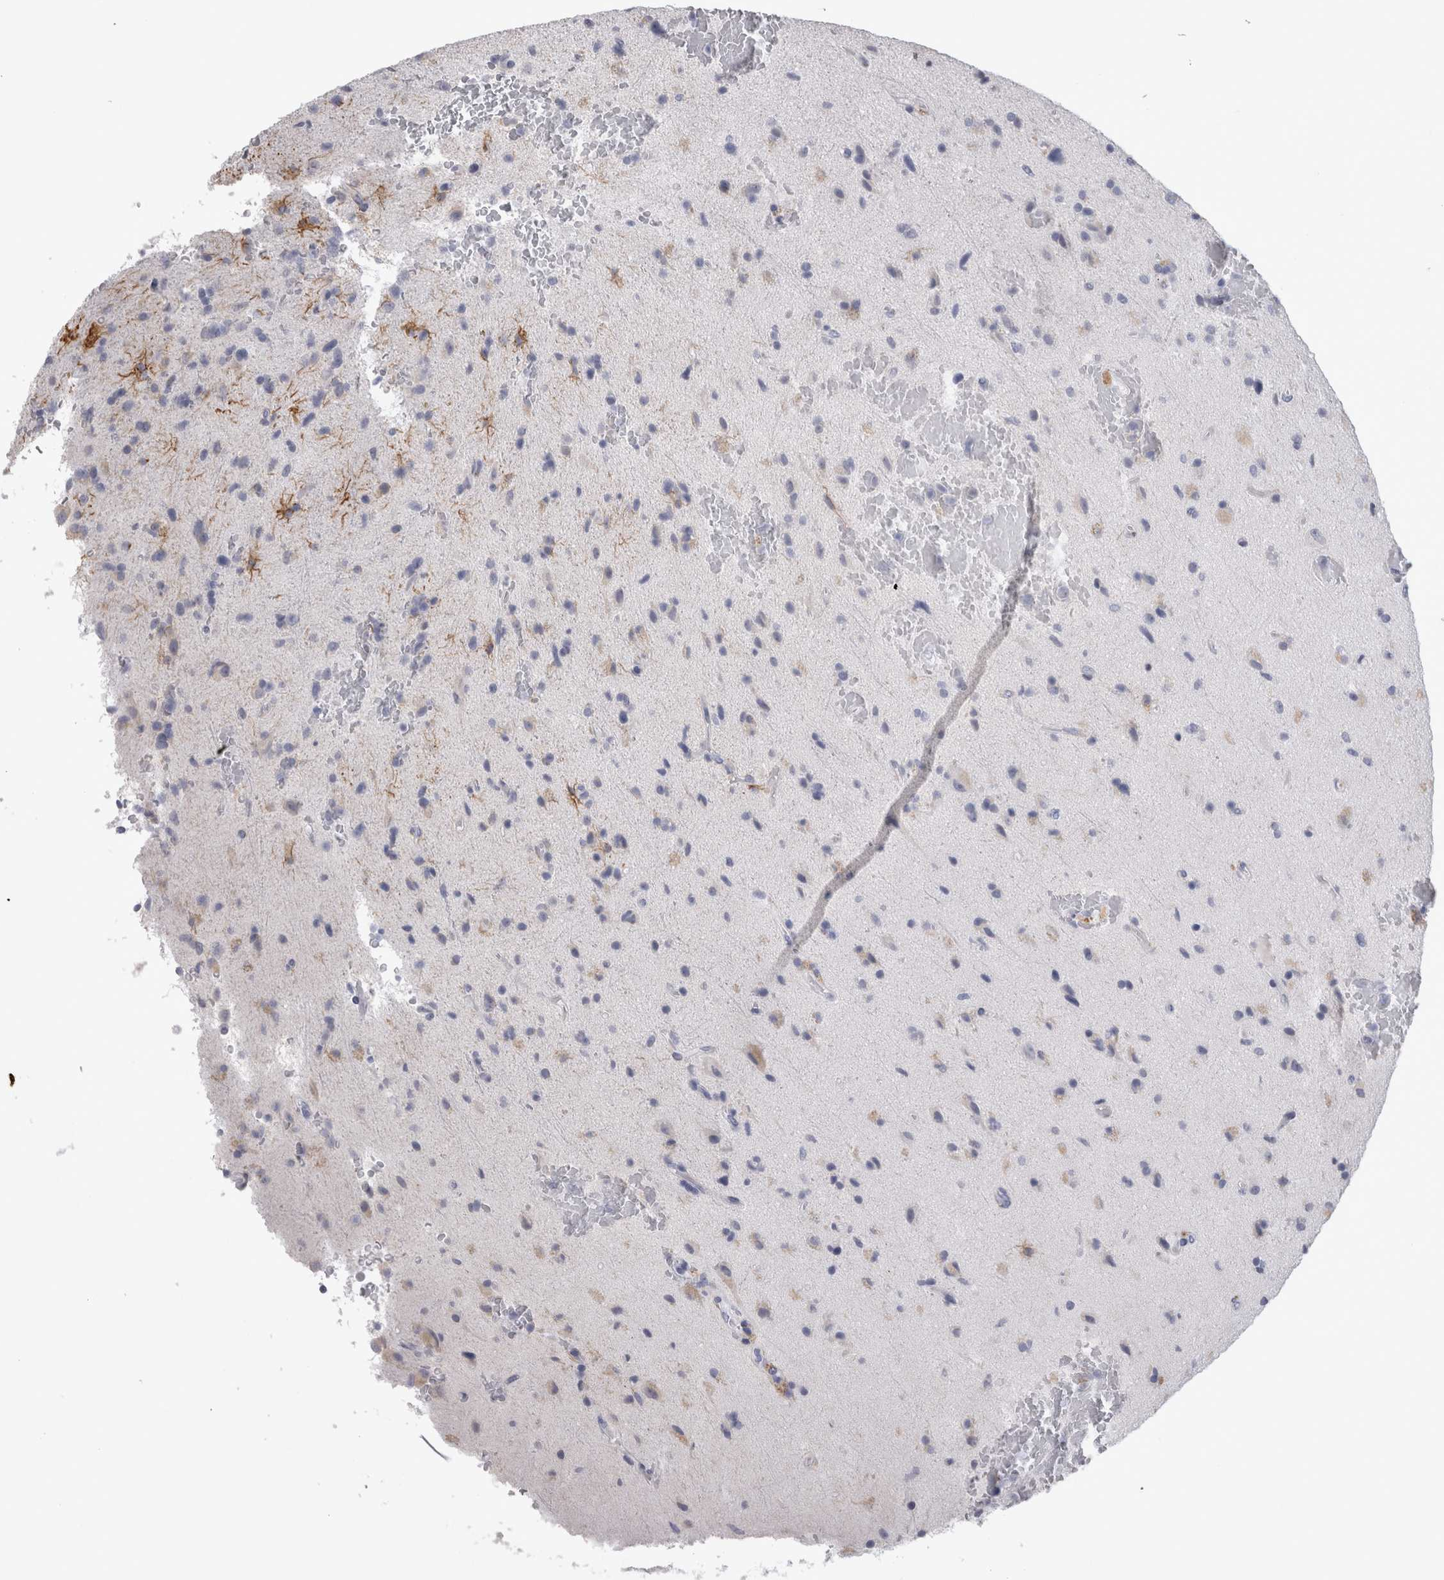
{"staining": {"intensity": "negative", "quantity": "none", "location": "none"}, "tissue": "glioma", "cell_type": "Tumor cells", "image_type": "cancer", "snomed": [{"axis": "morphology", "description": "Glioma, malignant, High grade"}, {"axis": "topography", "description": "Brain"}], "caption": "High power microscopy histopathology image of an immunohistochemistry (IHC) histopathology image of malignant glioma (high-grade), revealing no significant expression in tumor cells. (Brightfield microscopy of DAB (3,3'-diaminobenzidine) immunohistochemistry (IHC) at high magnification).", "gene": "ADAM2", "patient": {"sex": "male", "age": 72}}